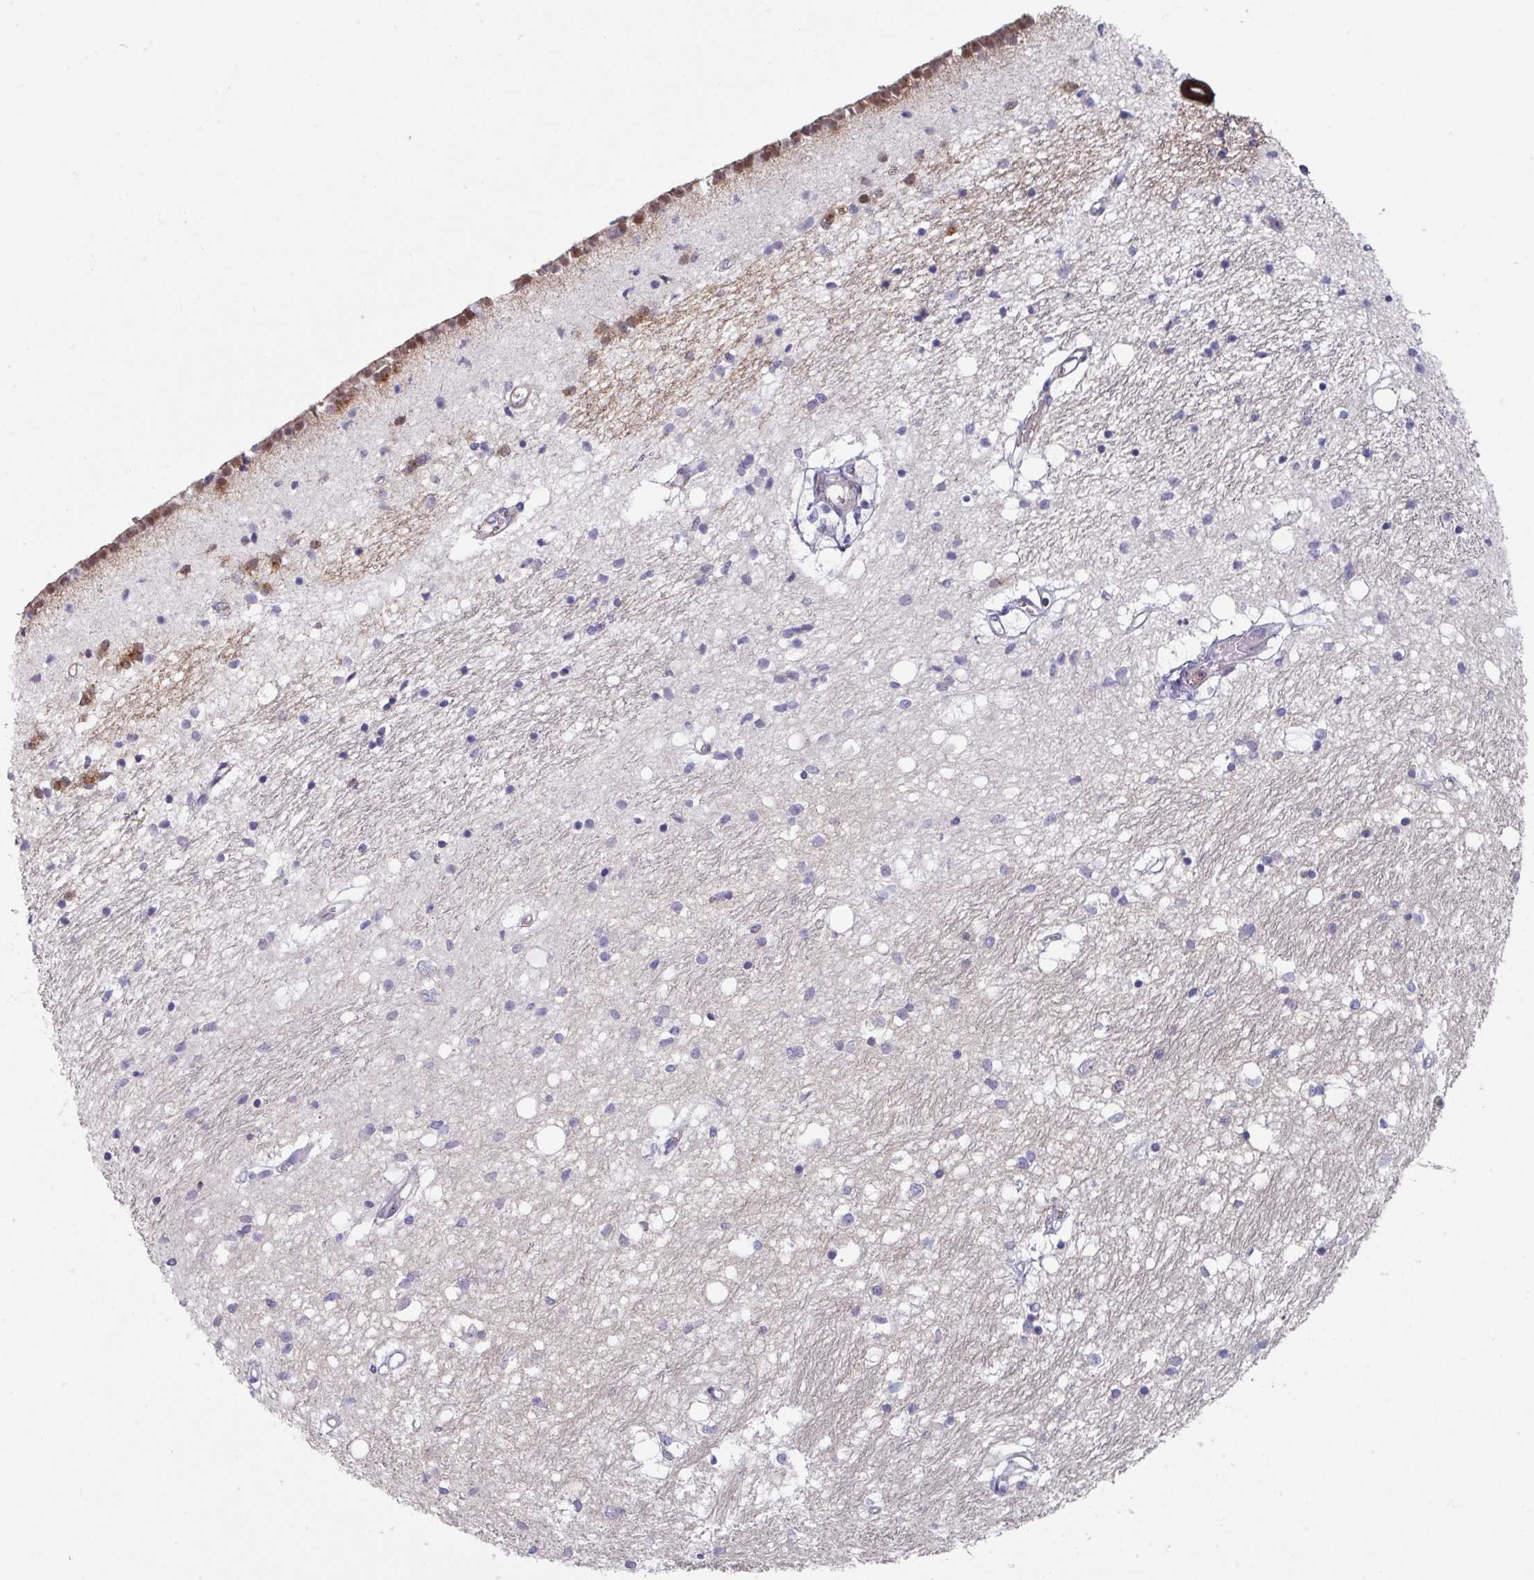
{"staining": {"intensity": "negative", "quantity": "none", "location": "none"}, "tissue": "caudate", "cell_type": "Glial cells", "image_type": "normal", "snomed": [{"axis": "morphology", "description": "Normal tissue, NOS"}, {"axis": "topography", "description": "Lateral ventricle wall"}], "caption": "Immunohistochemistry photomicrograph of unremarkable caudate: caudate stained with DAB demonstrates no significant protein positivity in glial cells. (DAB (3,3'-diaminobenzidine) IHC, high magnification).", "gene": "DCAF12L1", "patient": {"sex": "male", "age": 70}}